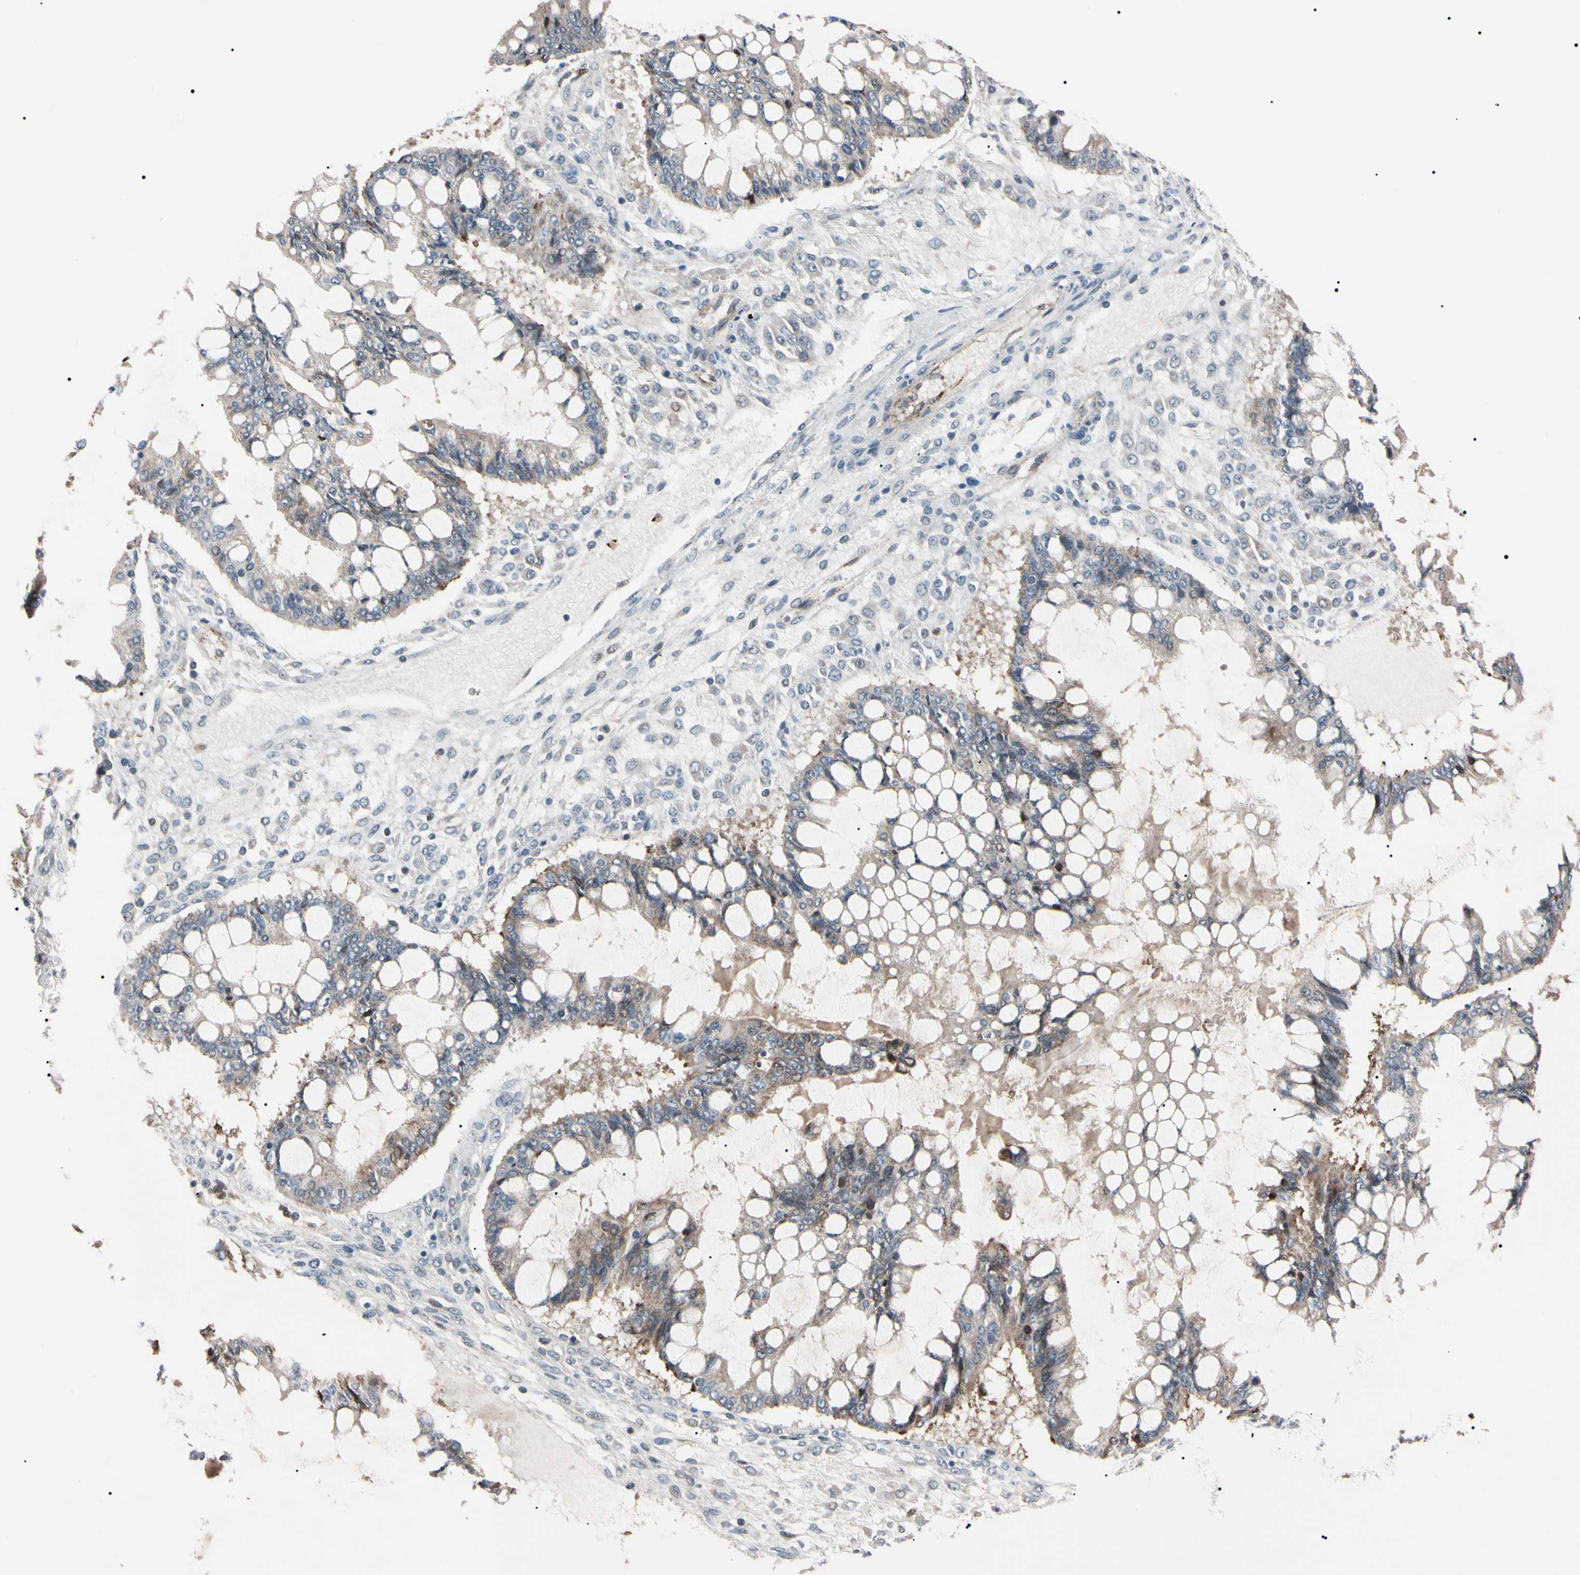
{"staining": {"intensity": "weak", "quantity": ">75%", "location": "cytoplasmic/membranous"}, "tissue": "ovarian cancer", "cell_type": "Tumor cells", "image_type": "cancer", "snomed": [{"axis": "morphology", "description": "Cystadenocarcinoma, mucinous, NOS"}, {"axis": "topography", "description": "Ovary"}], "caption": "This histopathology image reveals IHC staining of mucinous cystadenocarcinoma (ovarian), with low weak cytoplasmic/membranous staining in approximately >75% of tumor cells.", "gene": "TRAF5", "patient": {"sex": "female", "age": 73}}